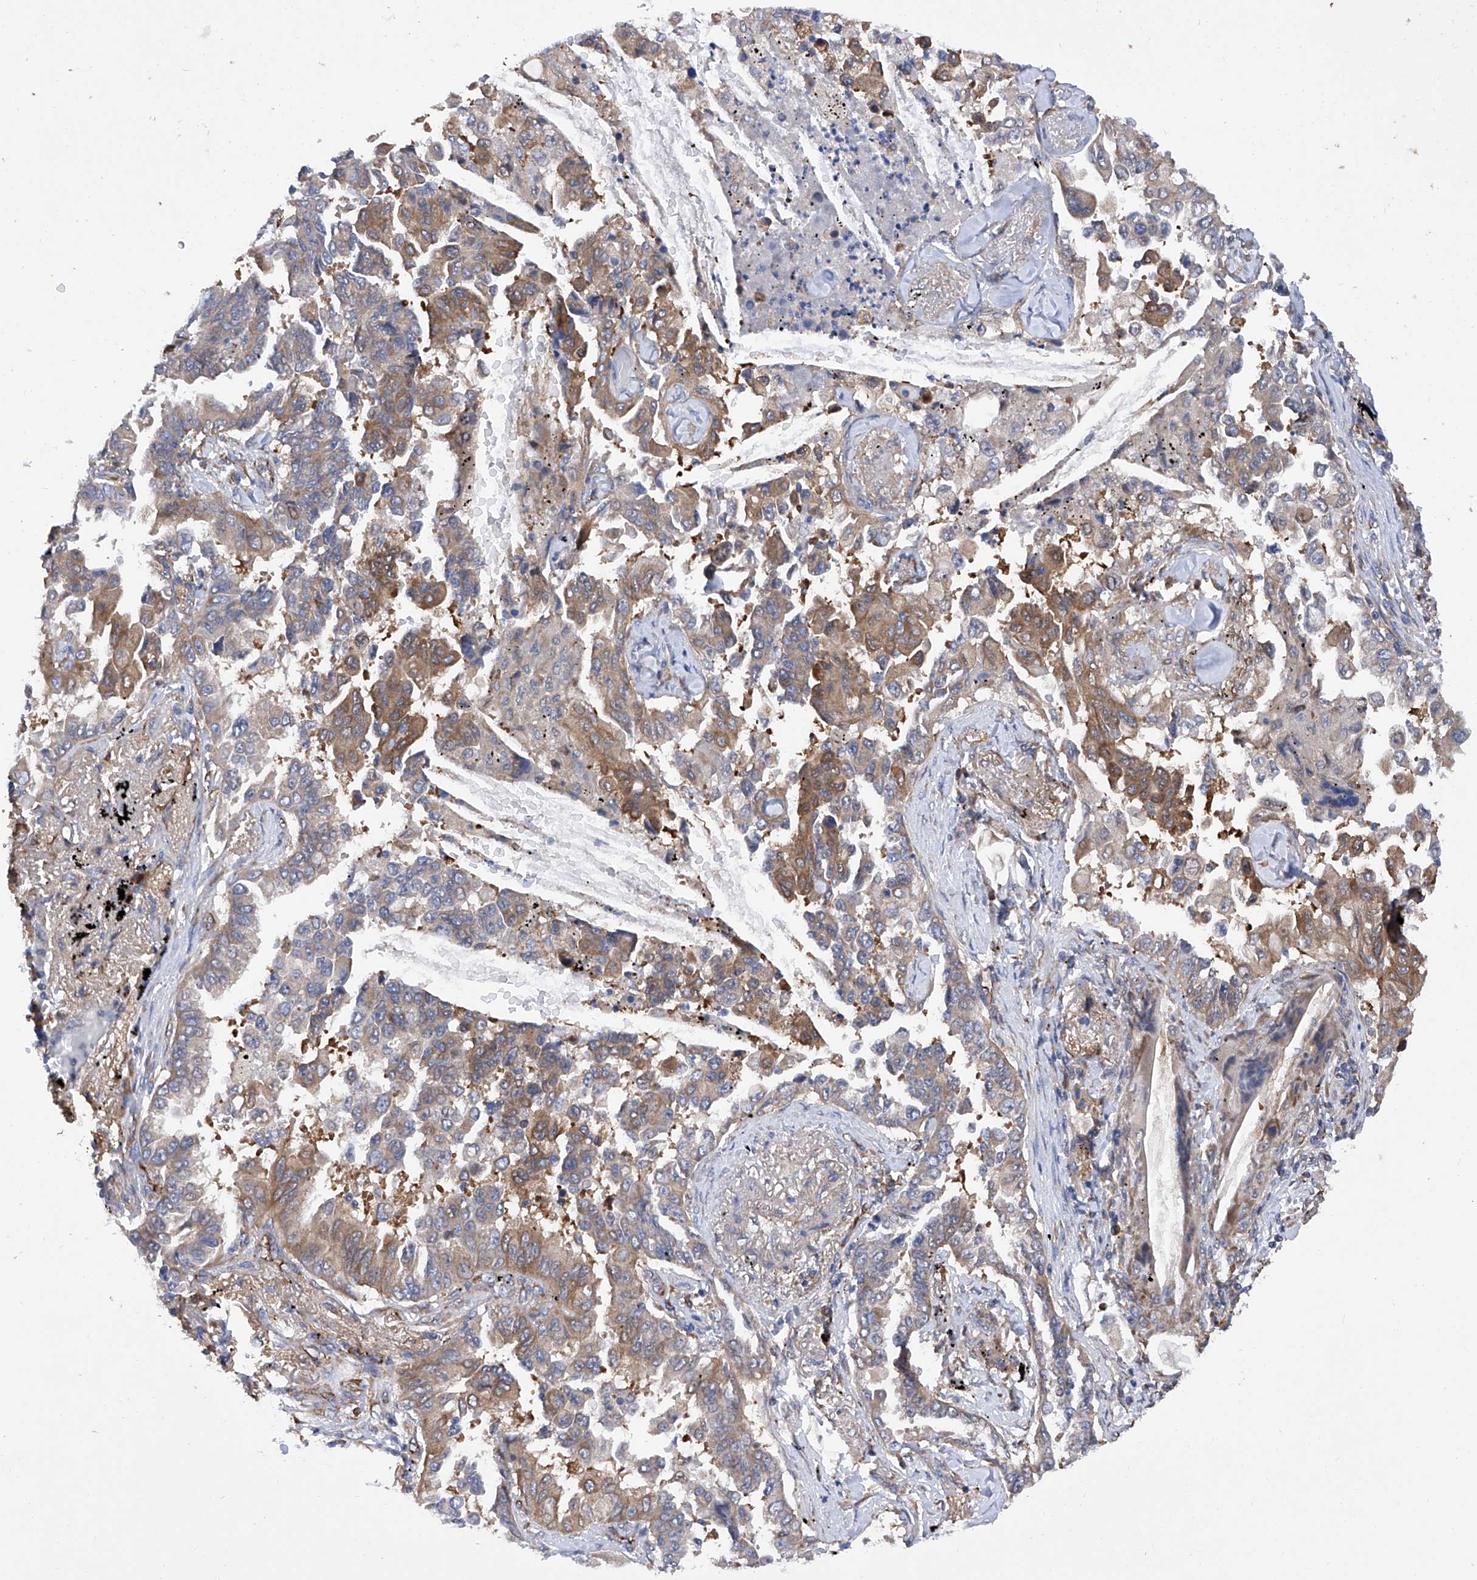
{"staining": {"intensity": "moderate", "quantity": ">75%", "location": "cytoplasmic/membranous"}, "tissue": "lung cancer", "cell_type": "Tumor cells", "image_type": "cancer", "snomed": [{"axis": "morphology", "description": "Adenocarcinoma, NOS"}, {"axis": "topography", "description": "Lung"}], "caption": "High-power microscopy captured an immunohistochemistry micrograph of lung adenocarcinoma, revealing moderate cytoplasmic/membranous positivity in approximately >75% of tumor cells.", "gene": "INPP5B", "patient": {"sex": "female", "age": 67}}